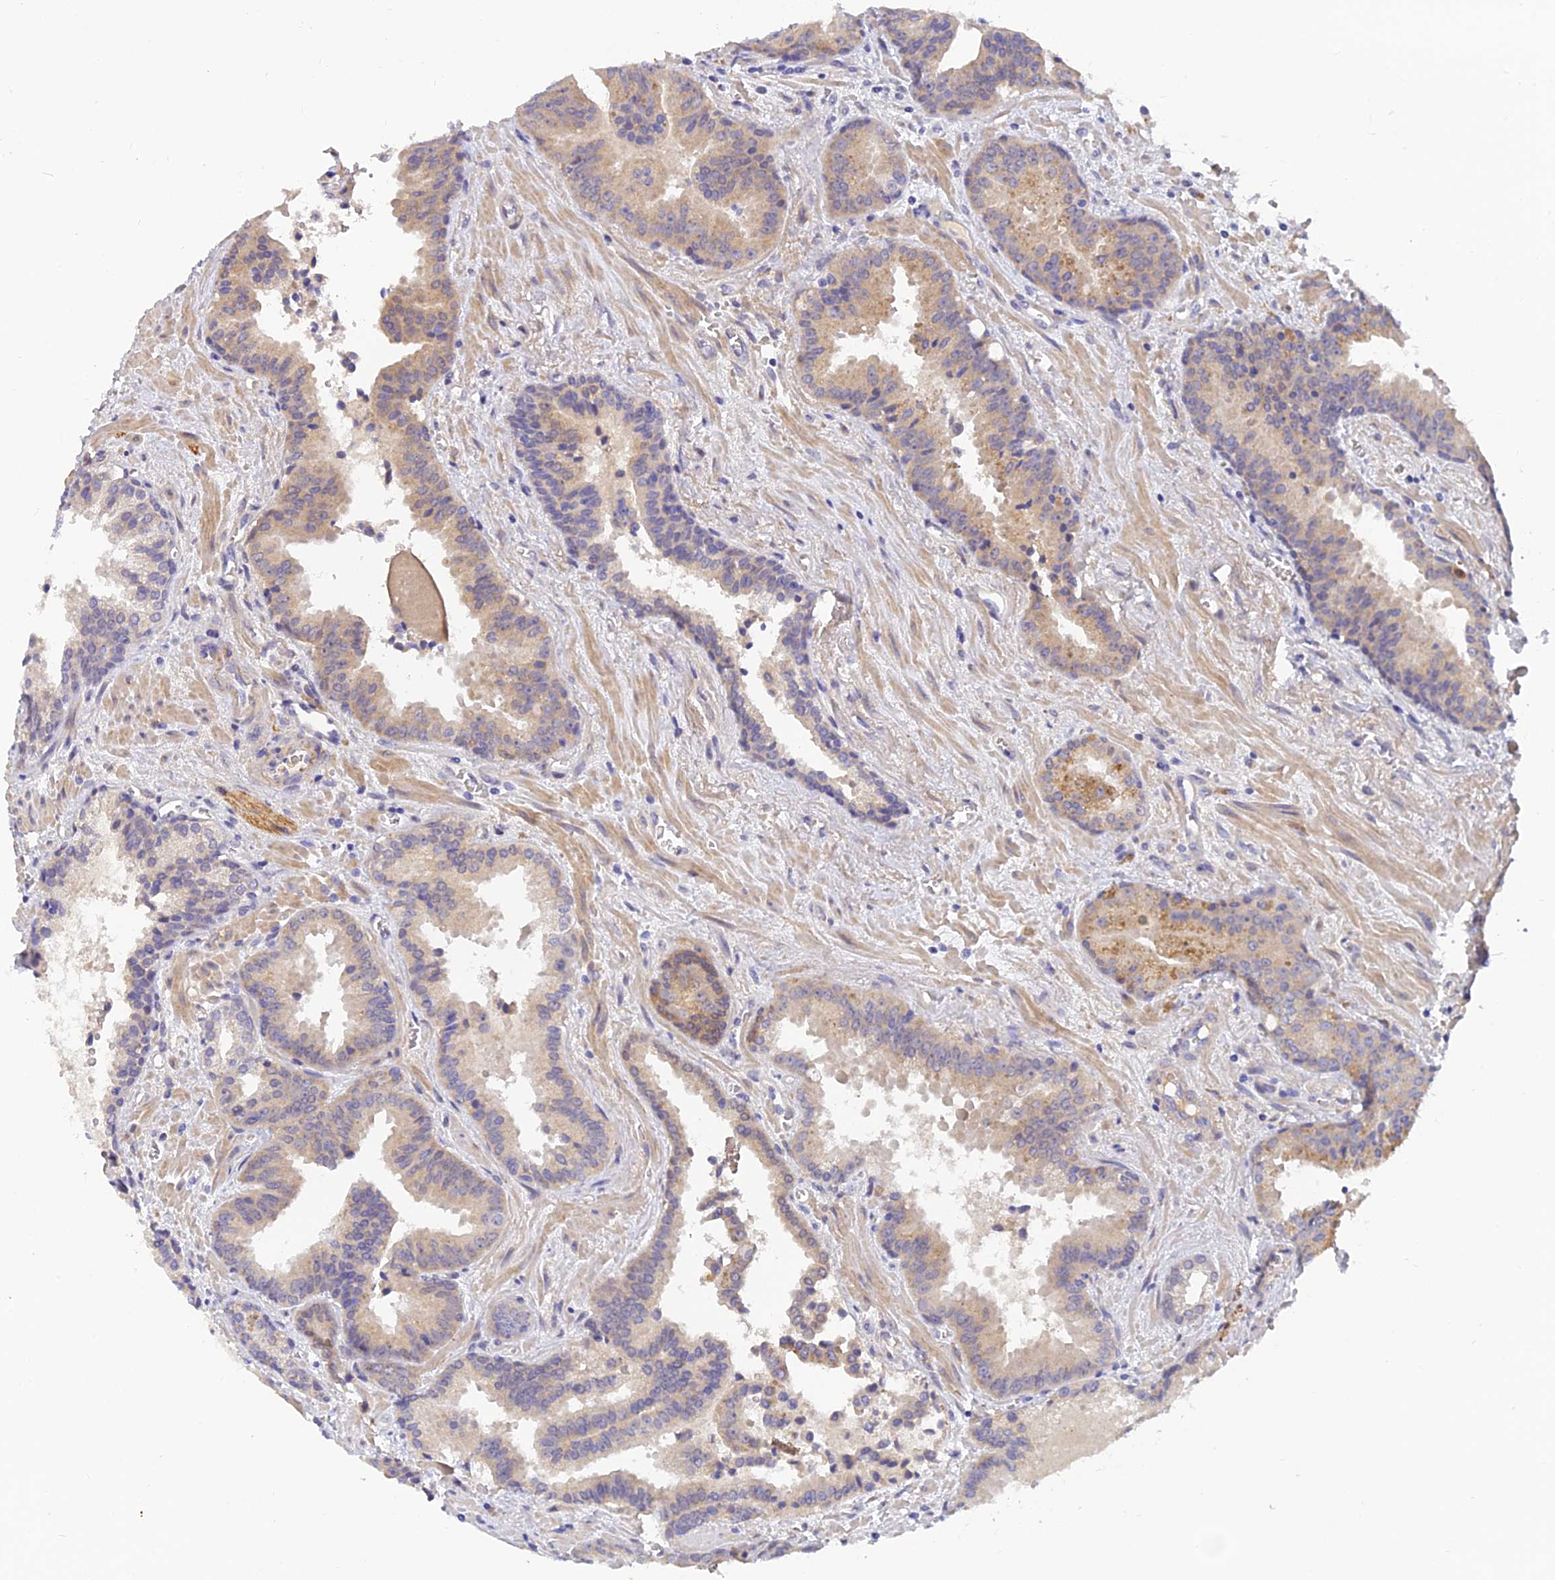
{"staining": {"intensity": "moderate", "quantity": "<25%", "location": "cytoplasmic/membranous"}, "tissue": "prostate cancer", "cell_type": "Tumor cells", "image_type": "cancer", "snomed": [{"axis": "morphology", "description": "Adenocarcinoma, High grade"}, {"axis": "topography", "description": "Prostate"}], "caption": "There is low levels of moderate cytoplasmic/membranous positivity in tumor cells of prostate cancer (high-grade adenocarcinoma), as demonstrated by immunohistochemical staining (brown color).", "gene": "ANKS4B", "patient": {"sex": "male", "age": 68}}